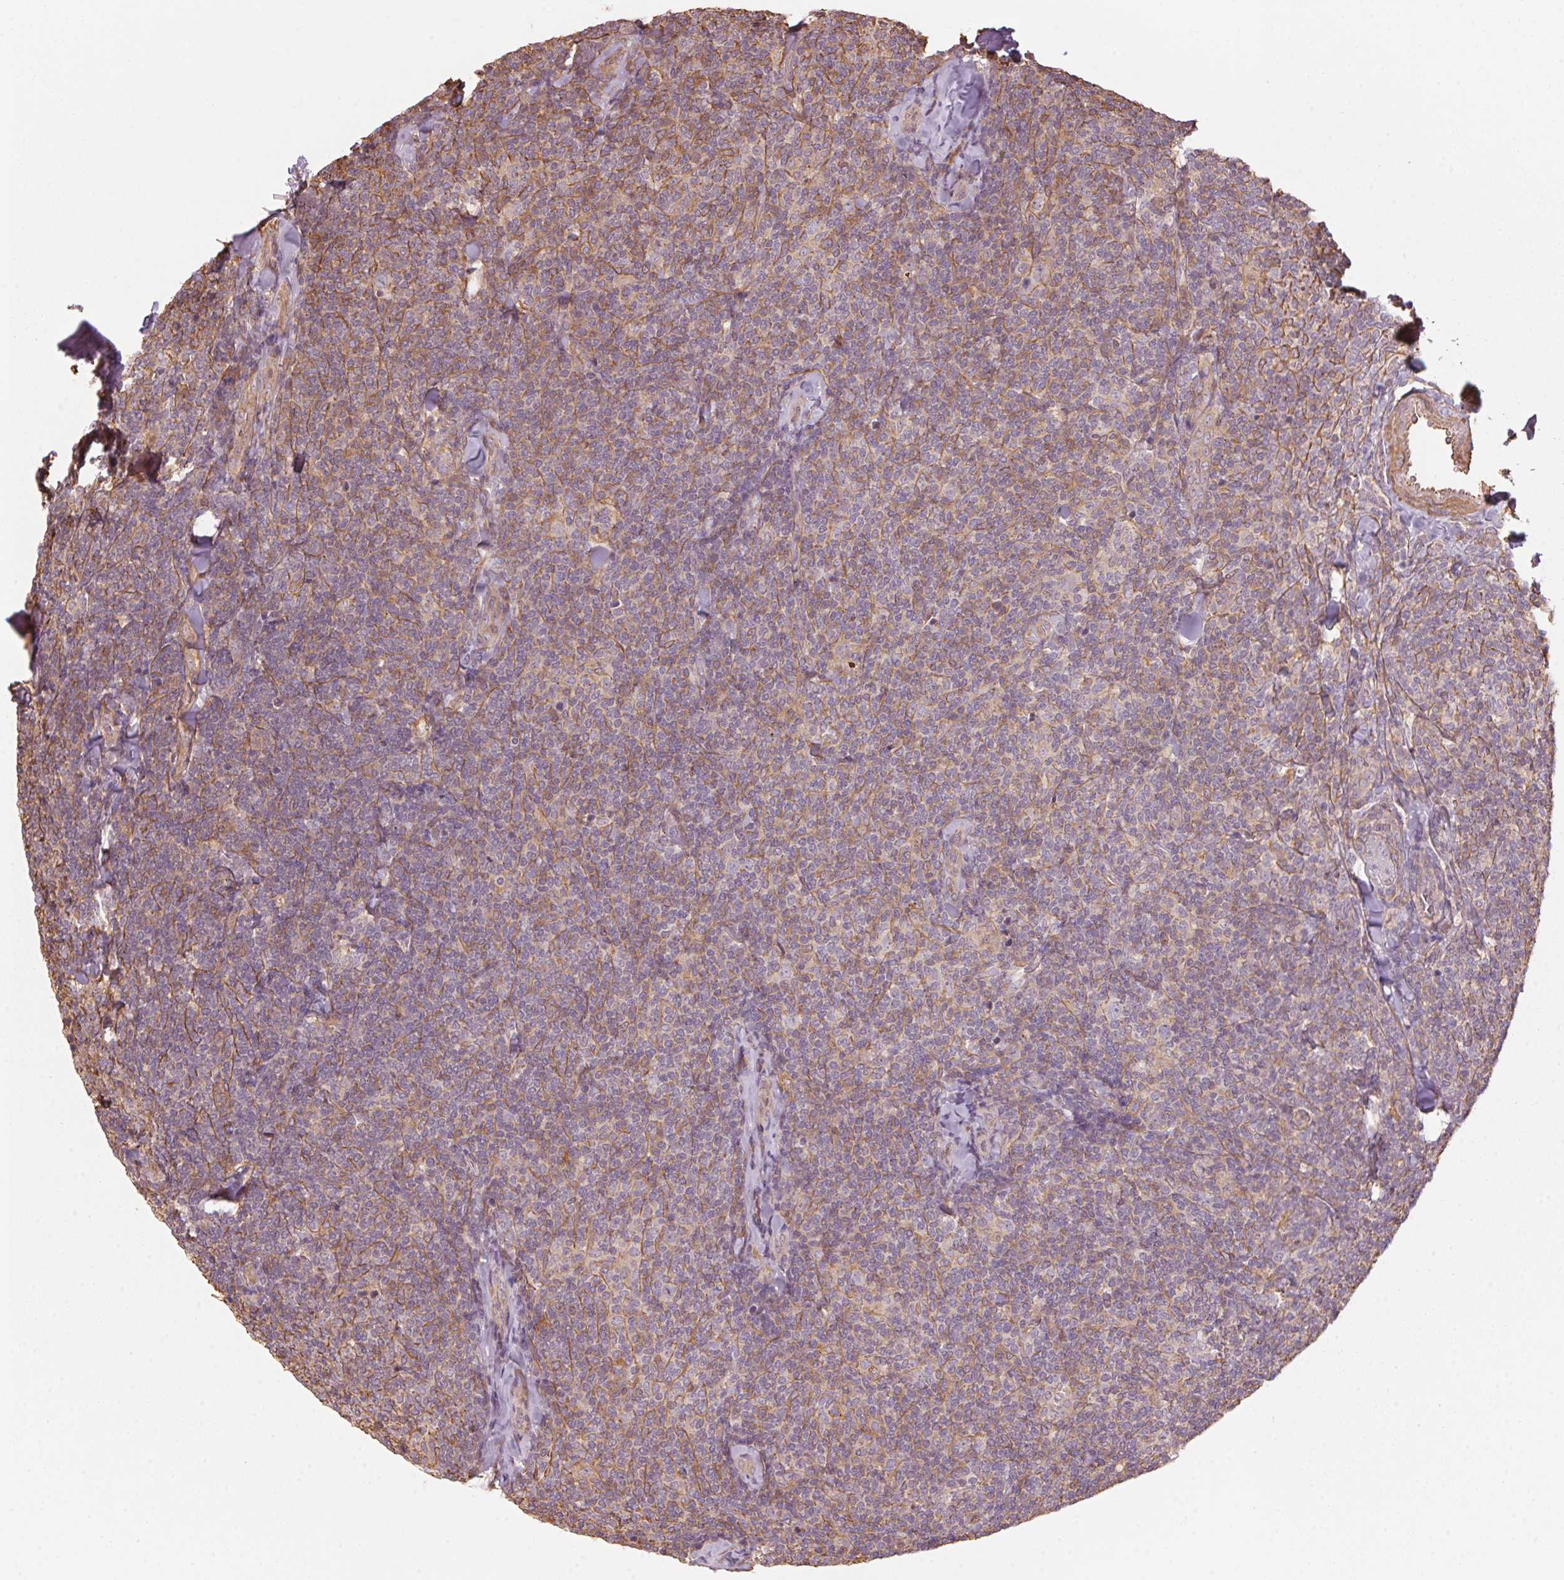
{"staining": {"intensity": "weak", "quantity": "<25%", "location": "cytoplasmic/membranous"}, "tissue": "lymphoma", "cell_type": "Tumor cells", "image_type": "cancer", "snomed": [{"axis": "morphology", "description": "Malignant lymphoma, non-Hodgkin's type, Low grade"}, {"axis": "topography", "description": "Lymph node"}], "caption": "Tumor cells show no significant protein expression in lymphoma. Brightfield microscopy of immunohistochemistry (IHC) stained with DAB (brown) and hematoxylin (blue), captured at high magnification.", "gene": "QDPR", "patient": {"sex": "female", "age": 56}}